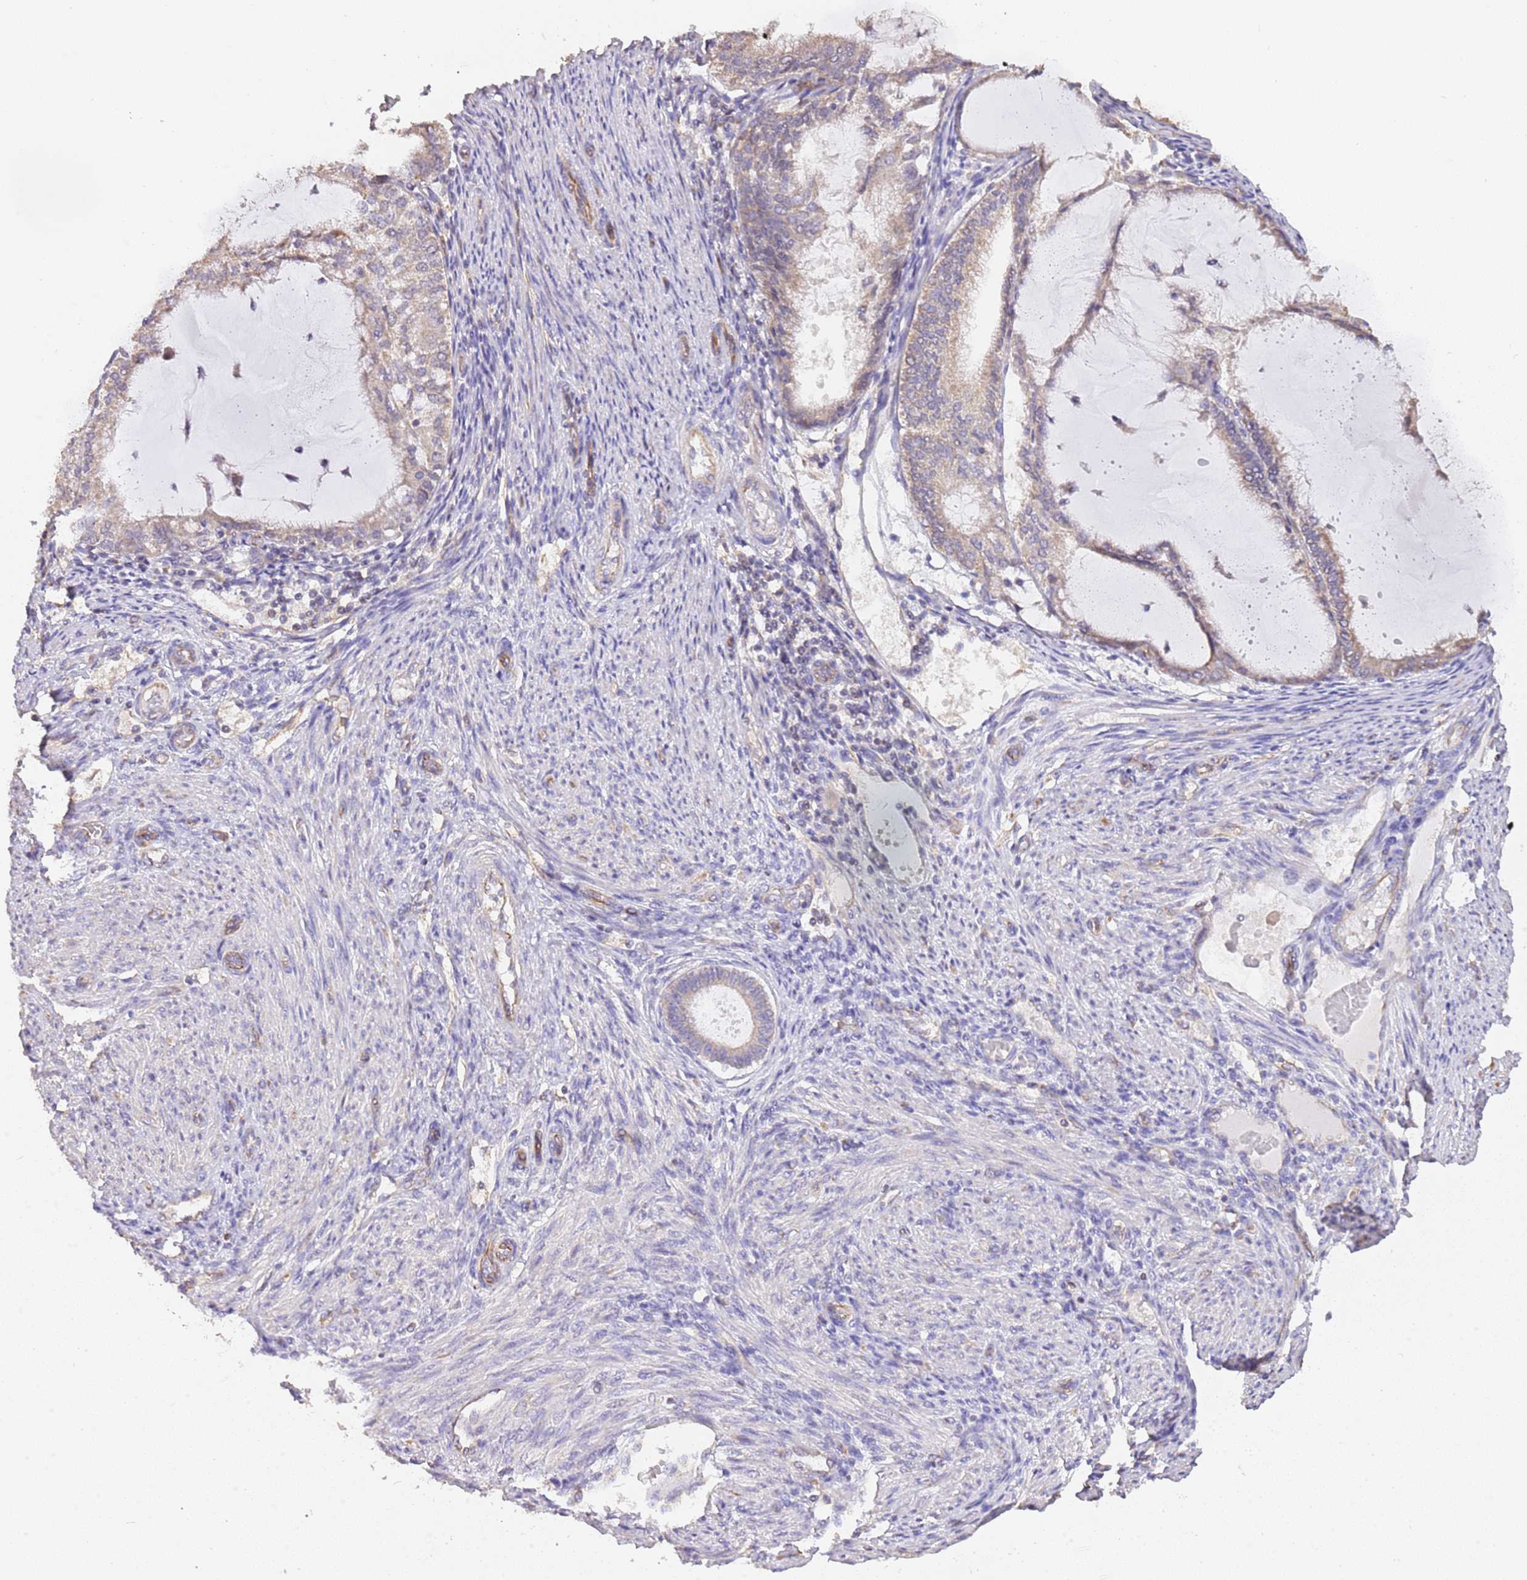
{"staining": {"intensity": "weak", "quantity": ">75%", "location": "cytoplasmic/membranous"}, "tissue": "endometrial cancer", "cell_type": "Tumor cells", "image_type": "cancer", "snomed": [{"axis": "morphology", "description": "Adenocarcinoma, NOS"}, {"axis": "topography", "description": "Endometrium"}], "caption": "Human endometrial adenocarcinoma stained for a protein (brown) demonstrates weak cytoplasmic/membranous positive expression in about >75% of tumor cells.", "gene": "DOCK9", "patient": {"sex": "female", "age": 81}}